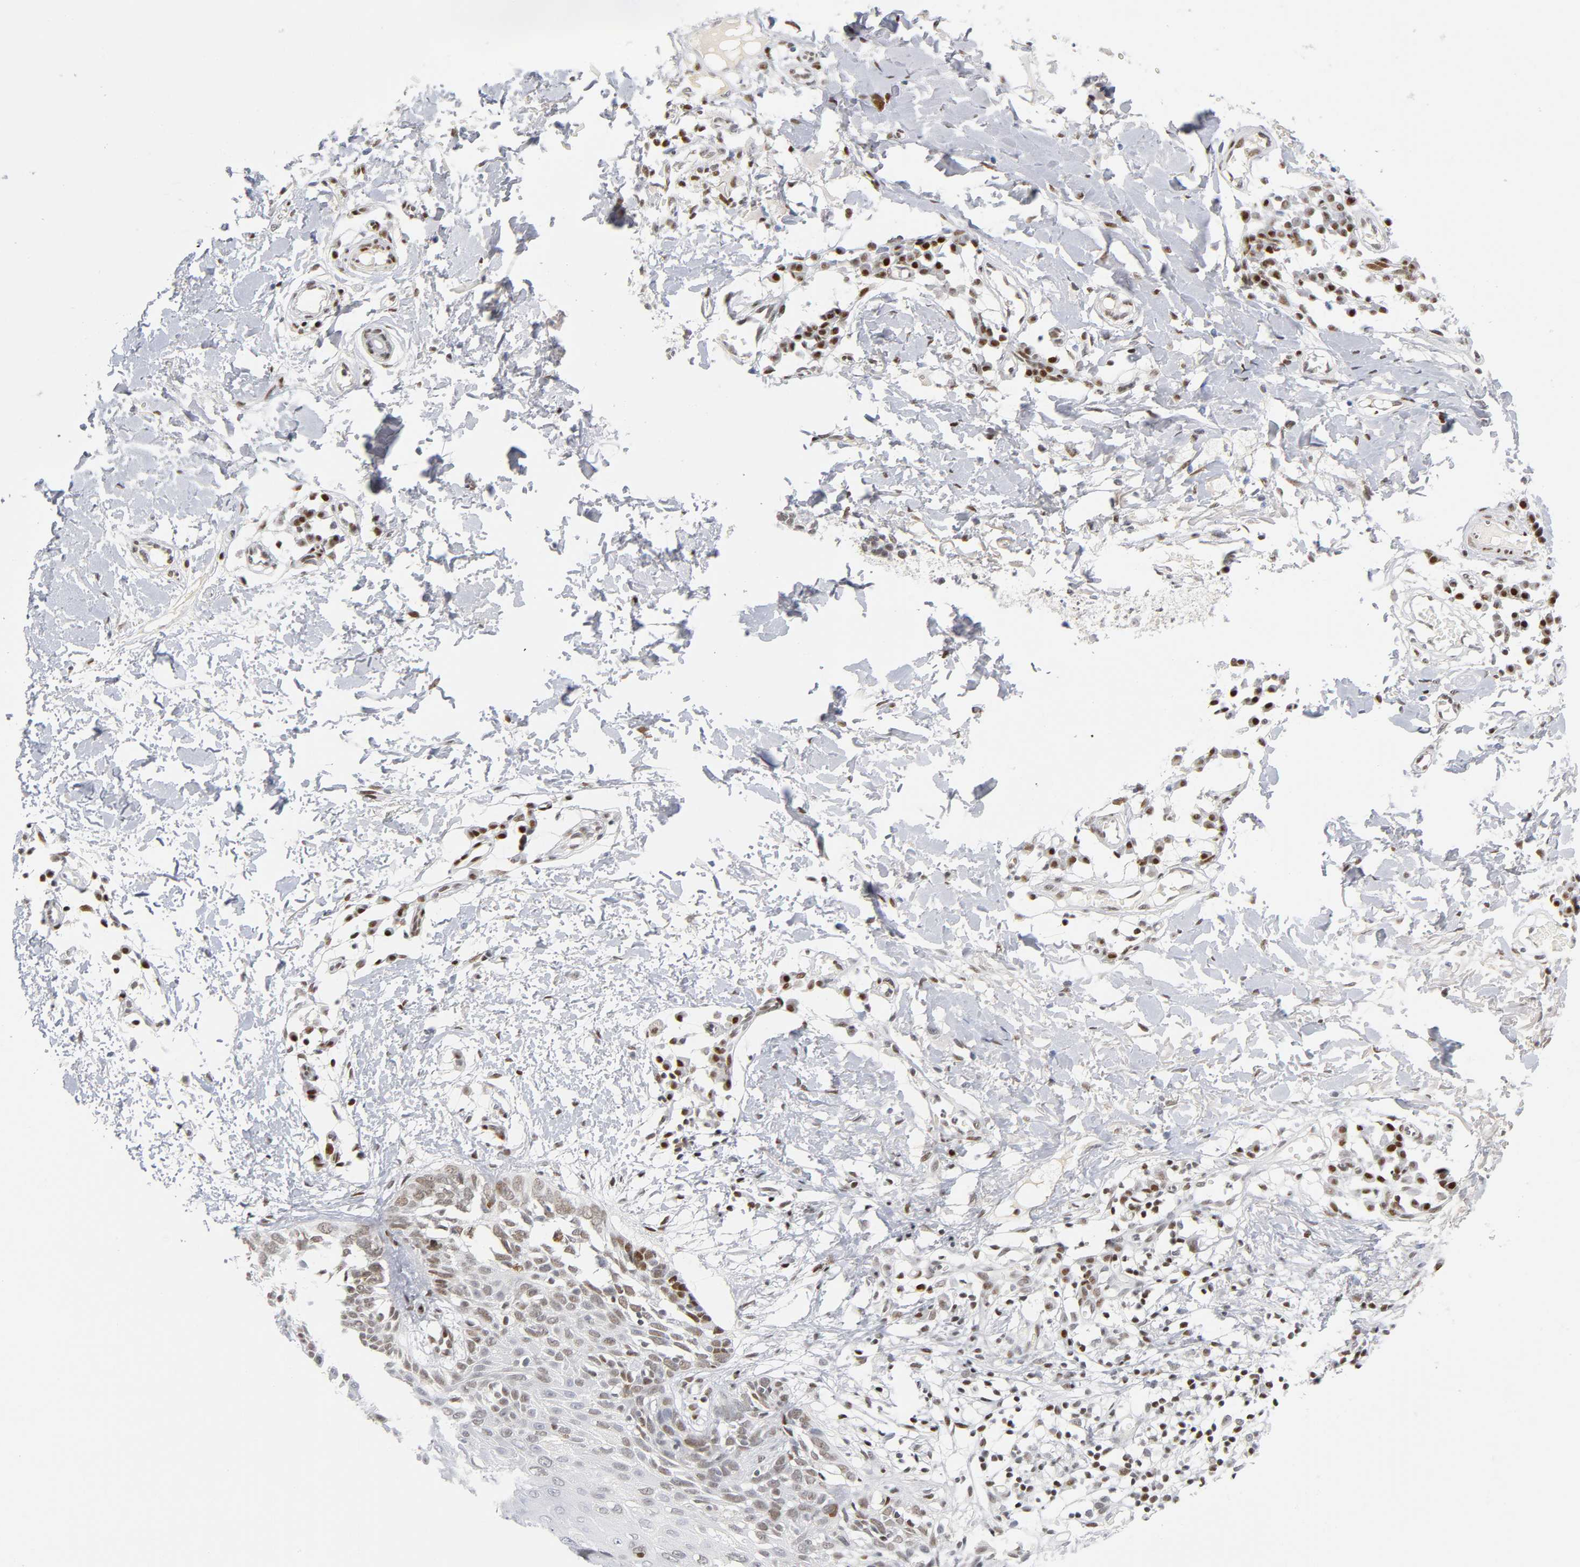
{"staining": {"intensity": "weak", "quantity": ">75%", "location": "nuclear"}, "tissue": "skin cancer", "cell_type": "Tumor cells", "image_type": "cancer", "snomed": [{"axis": "morphology", "description": "Normal tissue, NOS"}, {"axis": "morphology", "description": "Basal cell carcinoma"}, {"axis": "topography", "description": "Skin"}], "caption": "DAB immunohistochemical staining of skin cancer (basal cell carcinoma) reveals weak nuclear protein positivity in about >75% of tumor cells.", "gene": "SP3", "patient": {"sex": "male", "age": 77}}